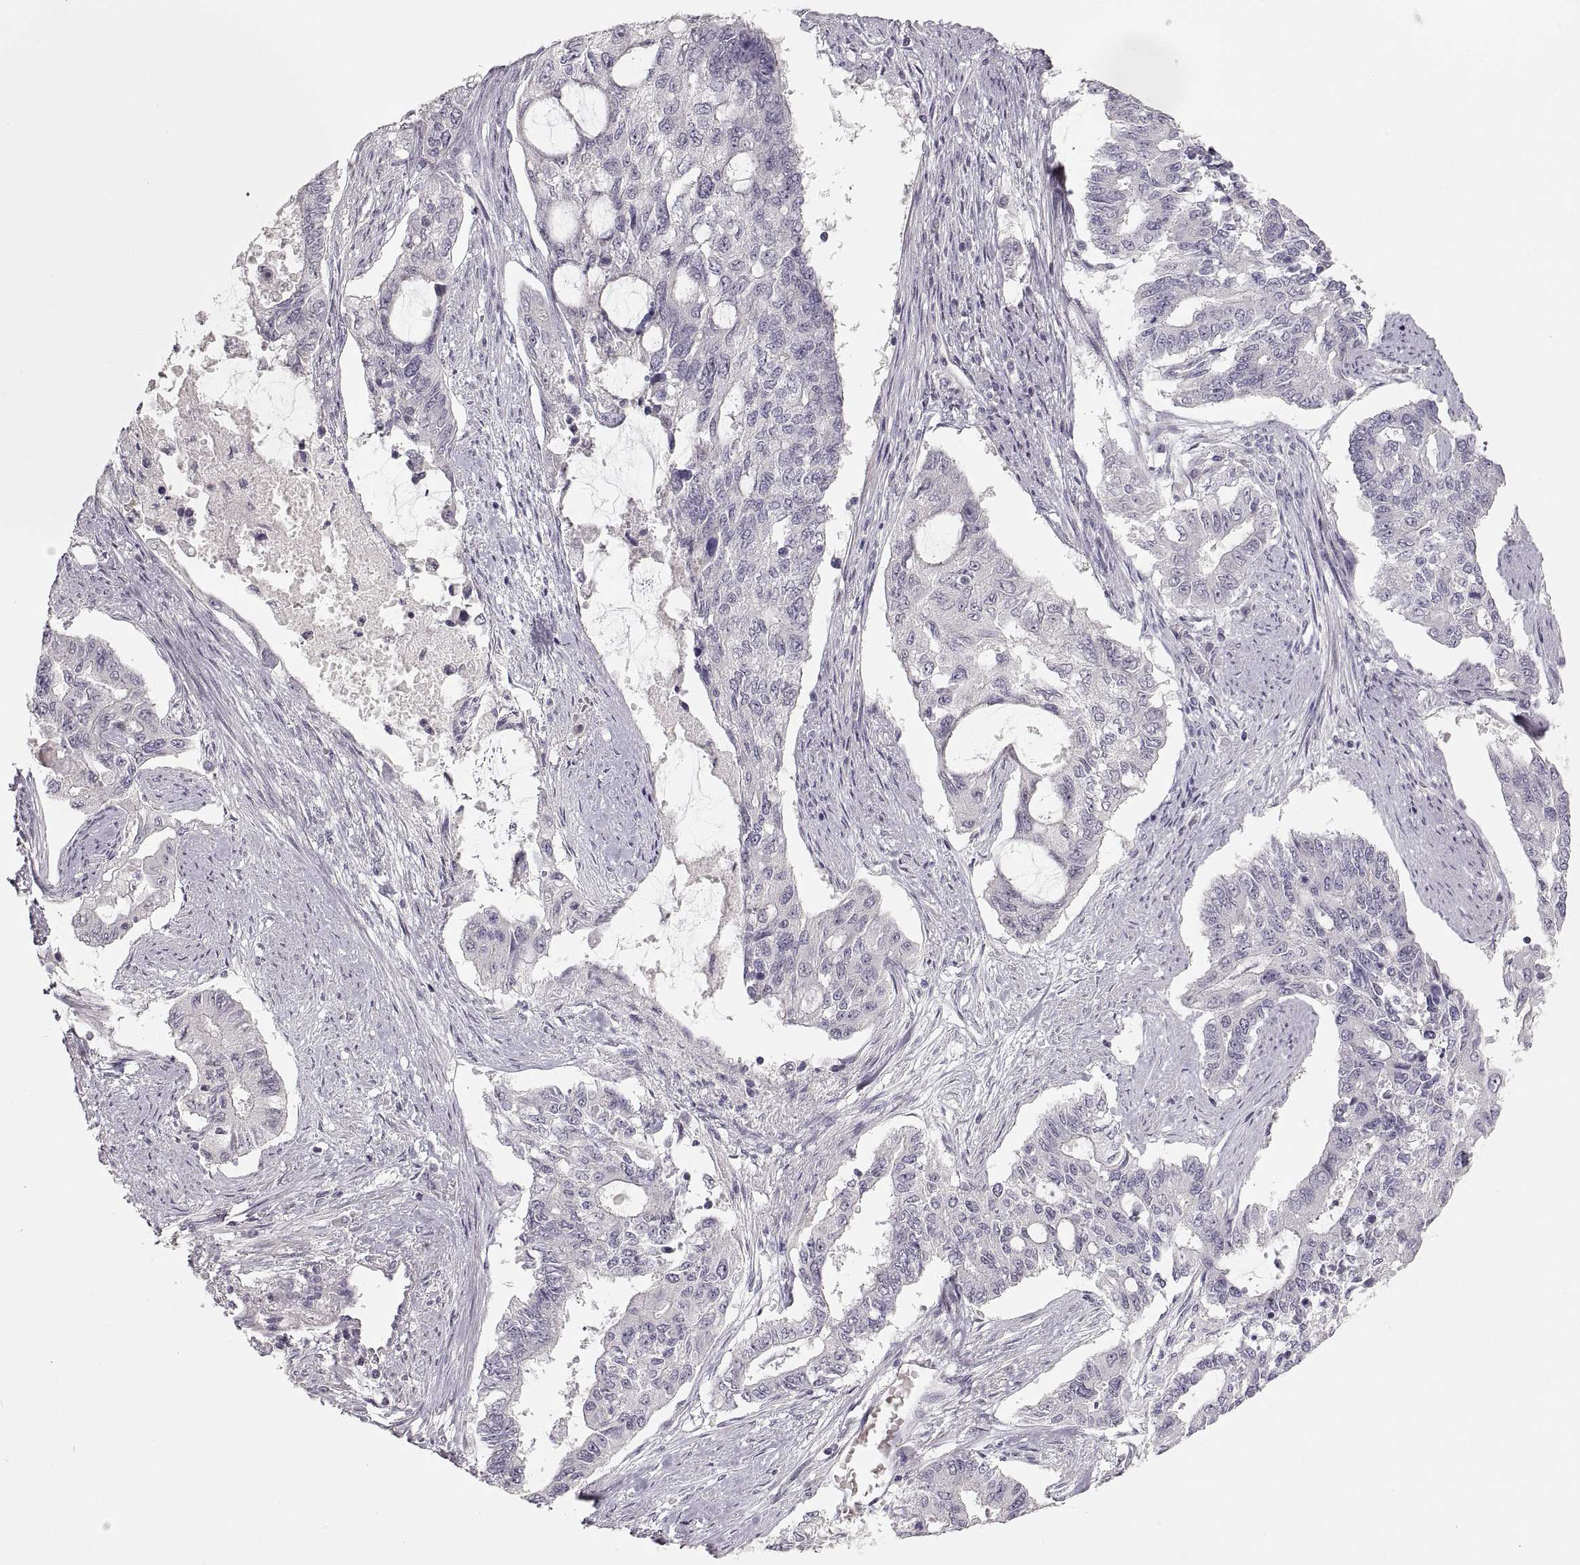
{"staining": {"intensity": "negative", "quantity": "none", "location": "none"}, "tissue": "endometrial cancer", "cell_type": "Tumor cells", "image_type": "cancer", "snomed": [{"axis": "morphology", "description": "Adenocarcinoma, NOS"}, {"axis": "topography", "description": "Uterus"}], "caption": "High magnification brightfield microscopy of endometrial cancer stained with DAB (brown) and counterstained with hematoxylin (blue): tumor cells show no significant staining.", "gene": "PCSK2", "patient": {"sex": "female", "age": 59}}